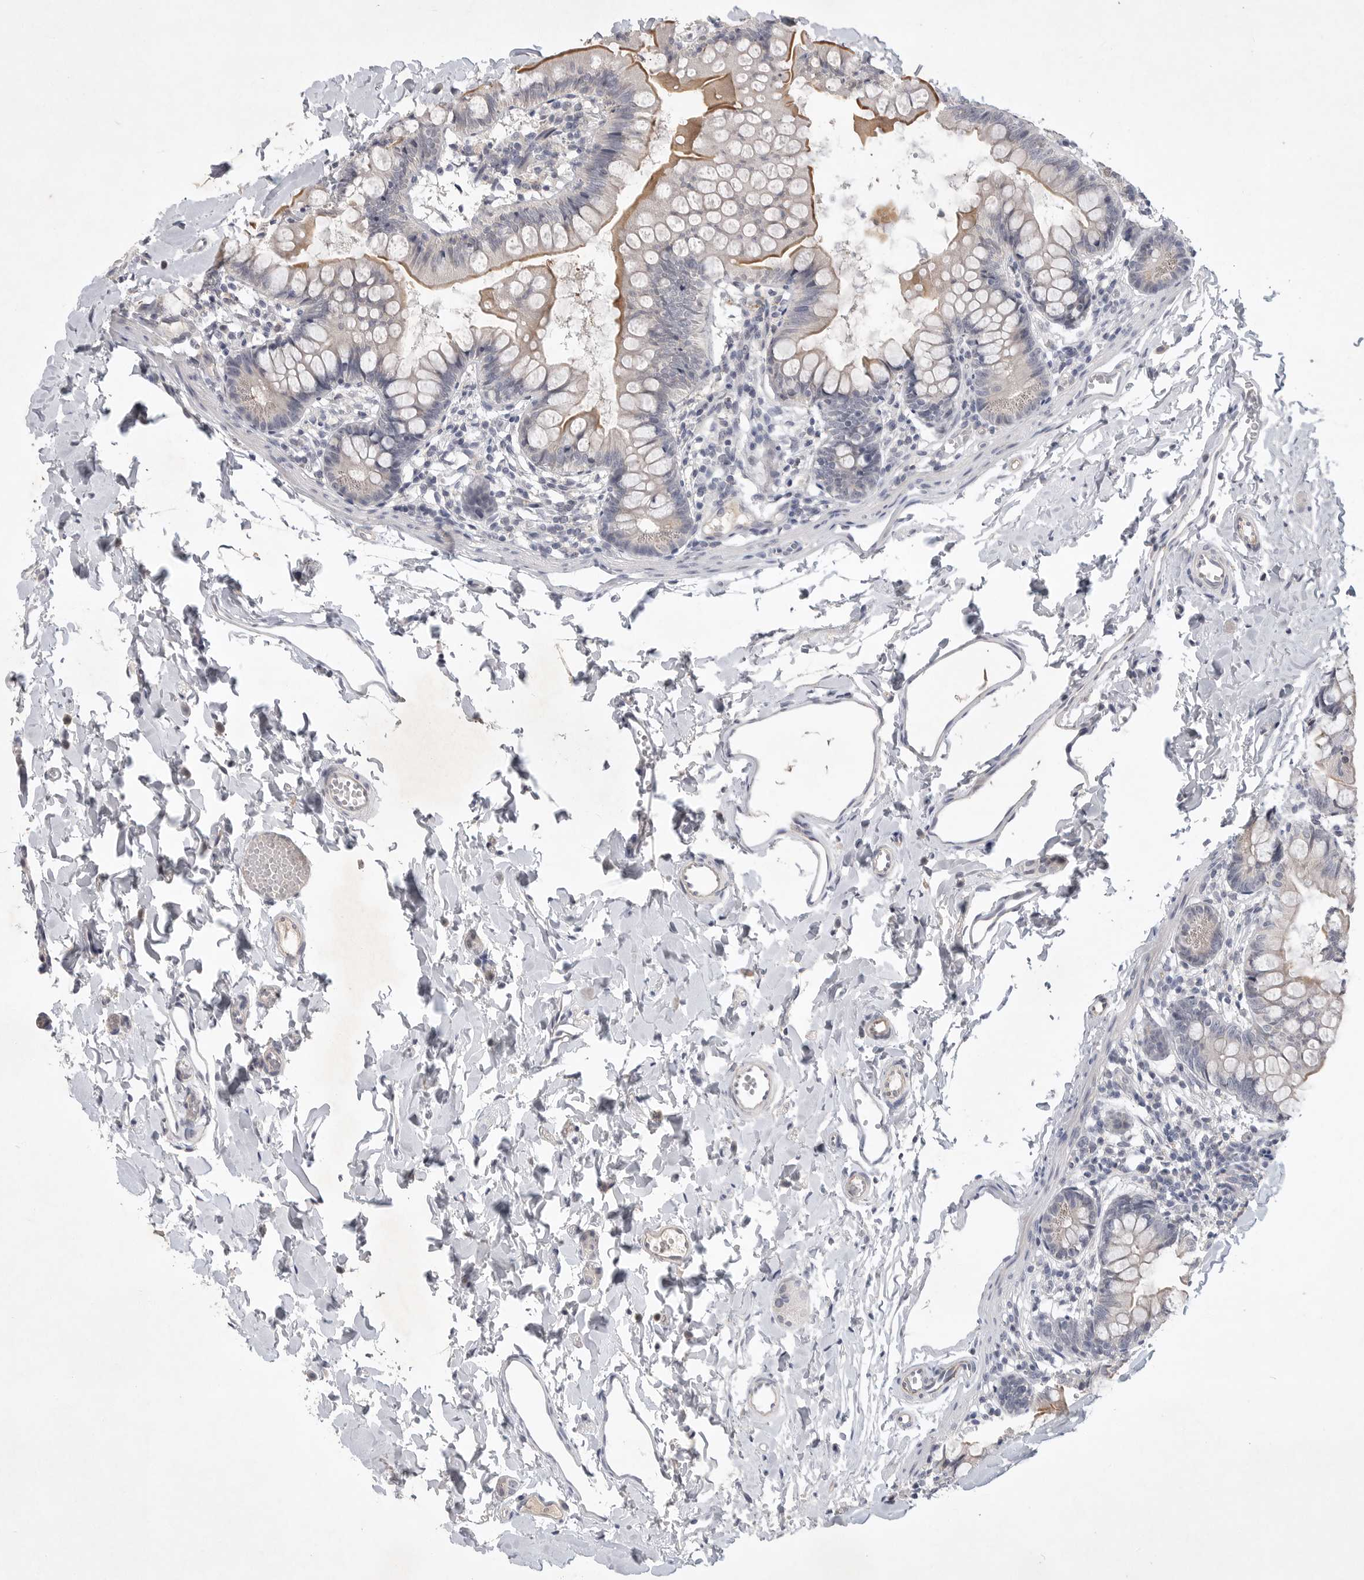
{"staining": {"intensity": "moderate", "quantity": ">75%", "location": "cytoplasmic/membranous"}, "tissue": "small intestine", "cell_type": "Glandular cells", "image_type": "normal", "snomed": [{"axis": "morphology", "description": "Normal tissue, NOS"}, {"axis": "topography", "description": "Small intestine"}], "caption": "Approximately >75% of glandular cells in benign human small intestine show moderate cytoplasmic/membranous protein staining as visualized by brown immunohistochemical staining.", "gene": "ITGAD", "patient": {"sex": "male", "age": 7}}